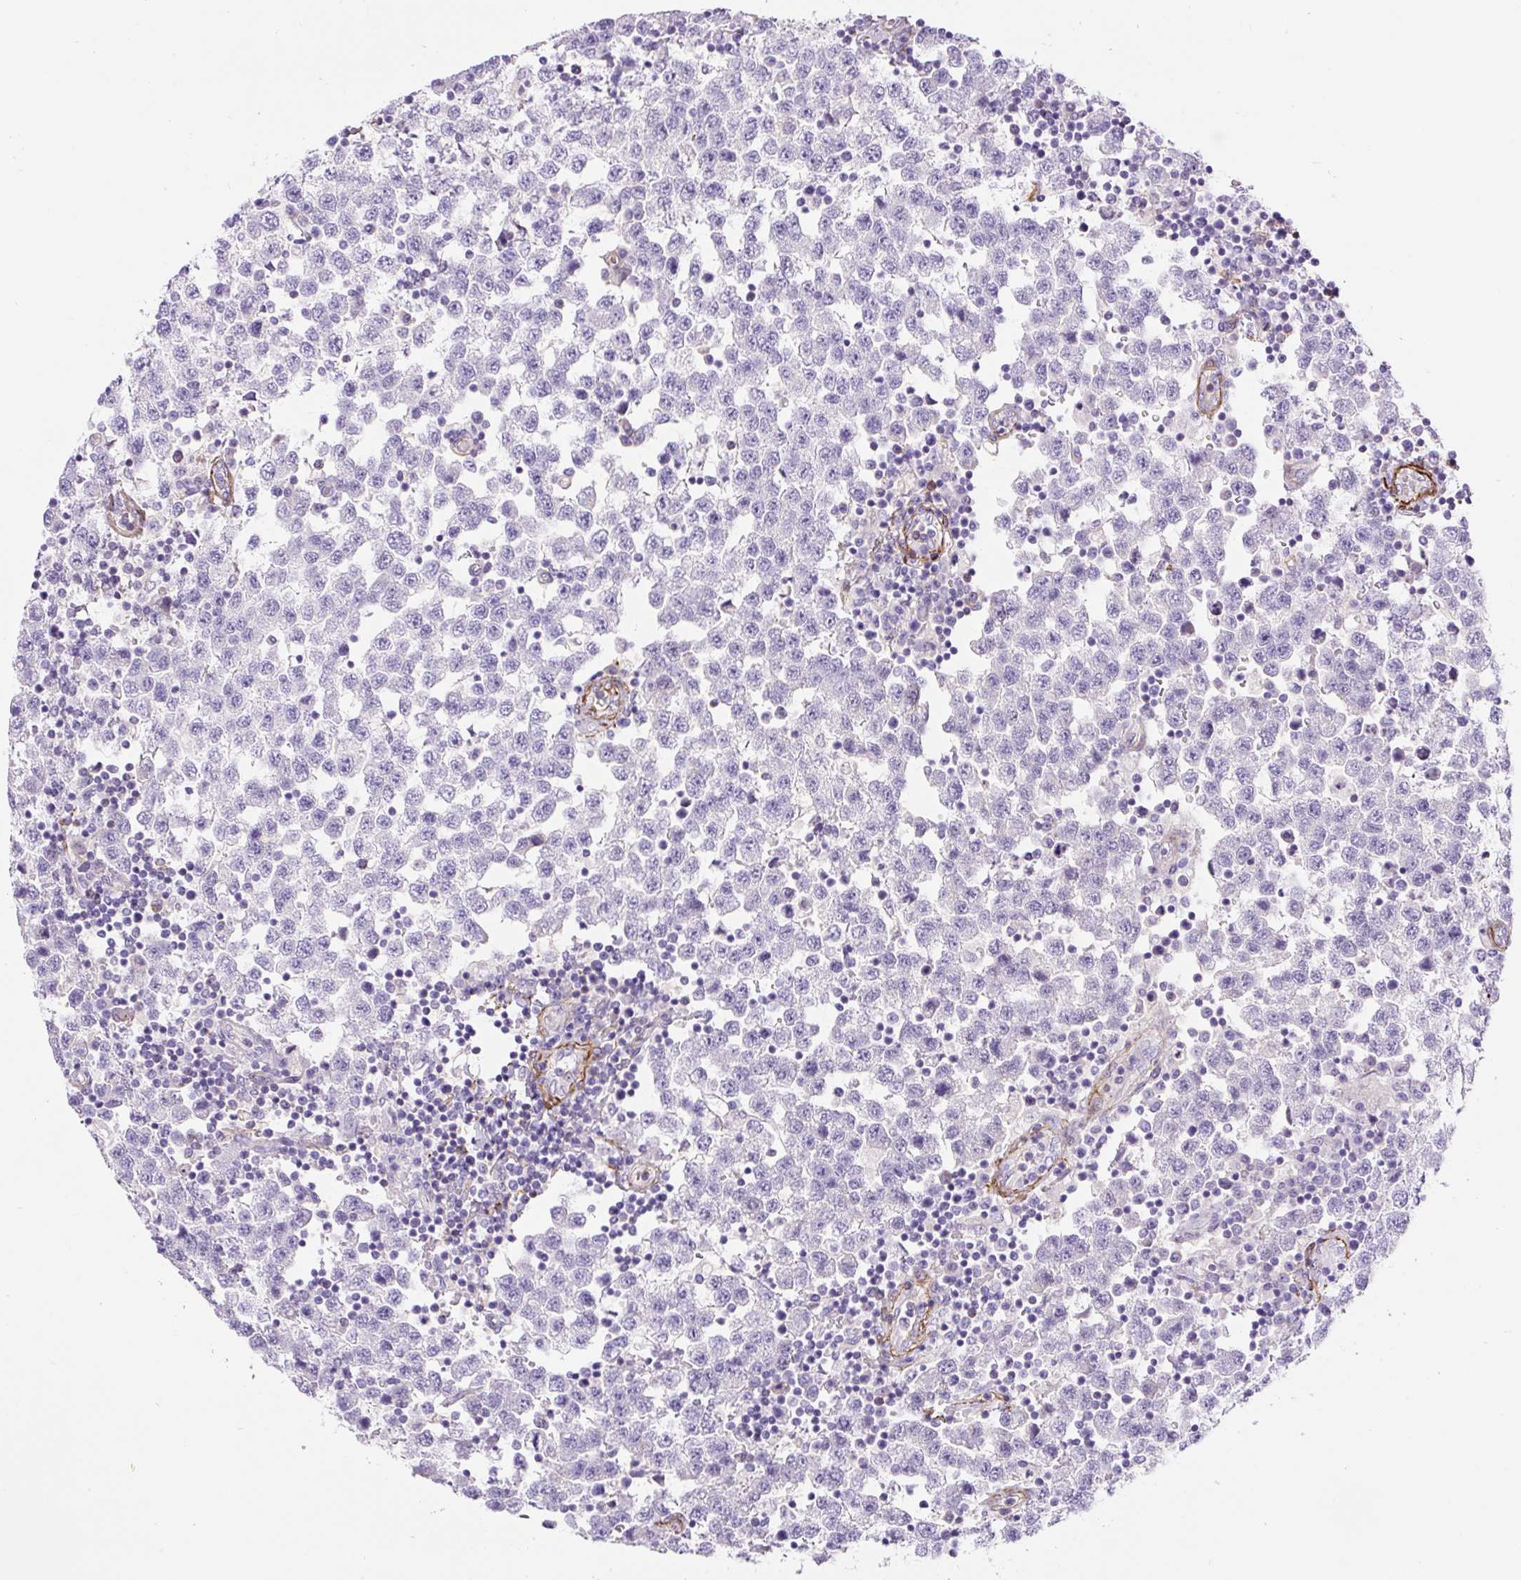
{"staining": {"intensity": "negative", "quantity": "none", "location": "none"}, "tissue": "testis cancer", "cell_type": "Tumor cells", "image_type": "cancer", "snomed": [{"axis": "morphology", "description": "Seminoma, NOS"}, {"axis": "topography", "description": "Testis"}], "caption": "IHC photomicrograph of neoplastic tissue: testis cancer stained with DAB shows no significant protein positivity in tumor cells.", "gene": "B3GALT5", "patient": {"sex": "male", "age": 34}}